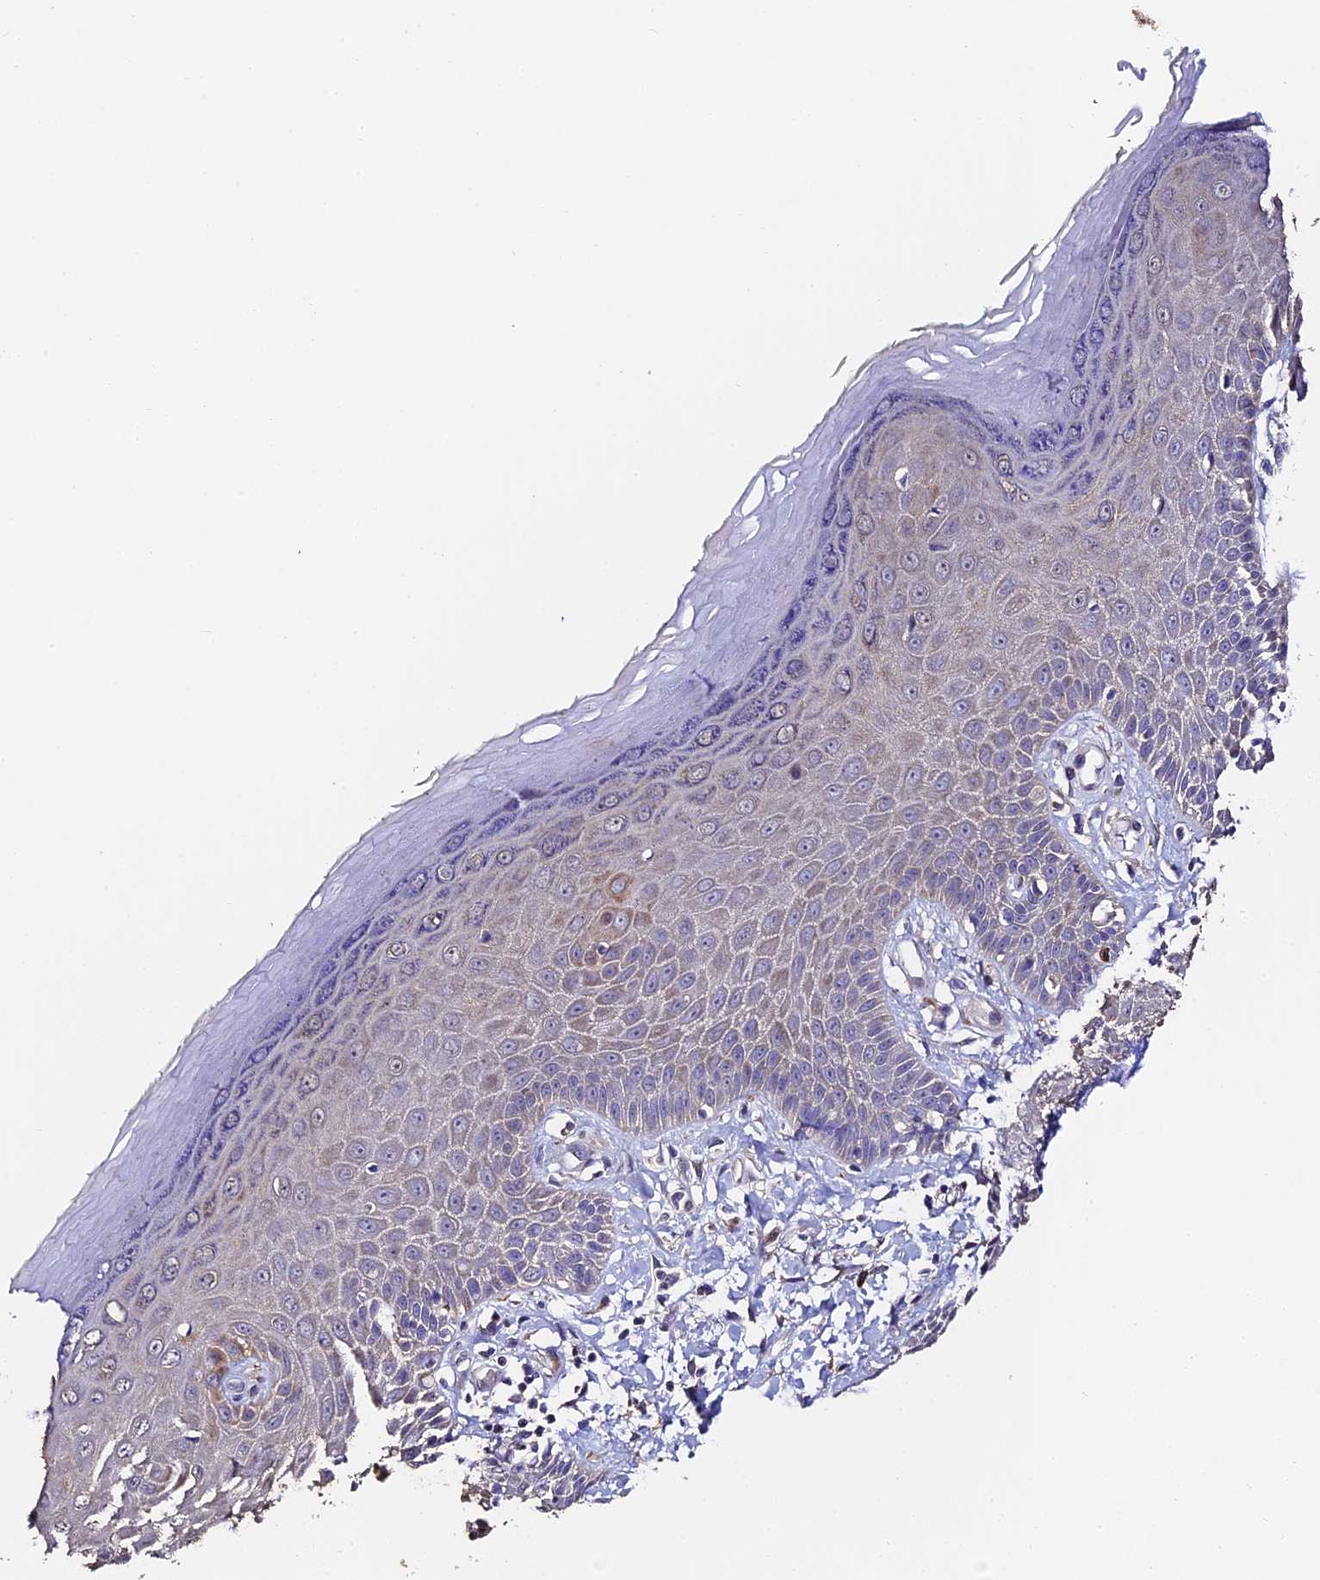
{"staining": {"intensity": "moderate", "quantity": "25%-75%", "location": "cytoplasmic/membranous"}, "tissue": "skin", "cell_type": "Epidermal cells", "image_type": "normal", "snomed": [{"axis": "morphology", "description": "Normal tissue, NOS"}, {"axis": "topography", "description": "Anal"}], "caption": "High-magnification brightfield microscopy of benign skin stained with DAB (3,3'-diaminobenzidine) (brown) and counterstained with hematoxylin (blue). epidermal cells exhibit moderate cytoplasmic/membranous expression is appreciated in about25%-75% of cells. The staining was performed using DAB, with brown indicating positive protein expression. Nuclei are stained blue with hematoxylin.", "gene": "SLC11A1", "patient": {"sex": "male", "age": 78}}